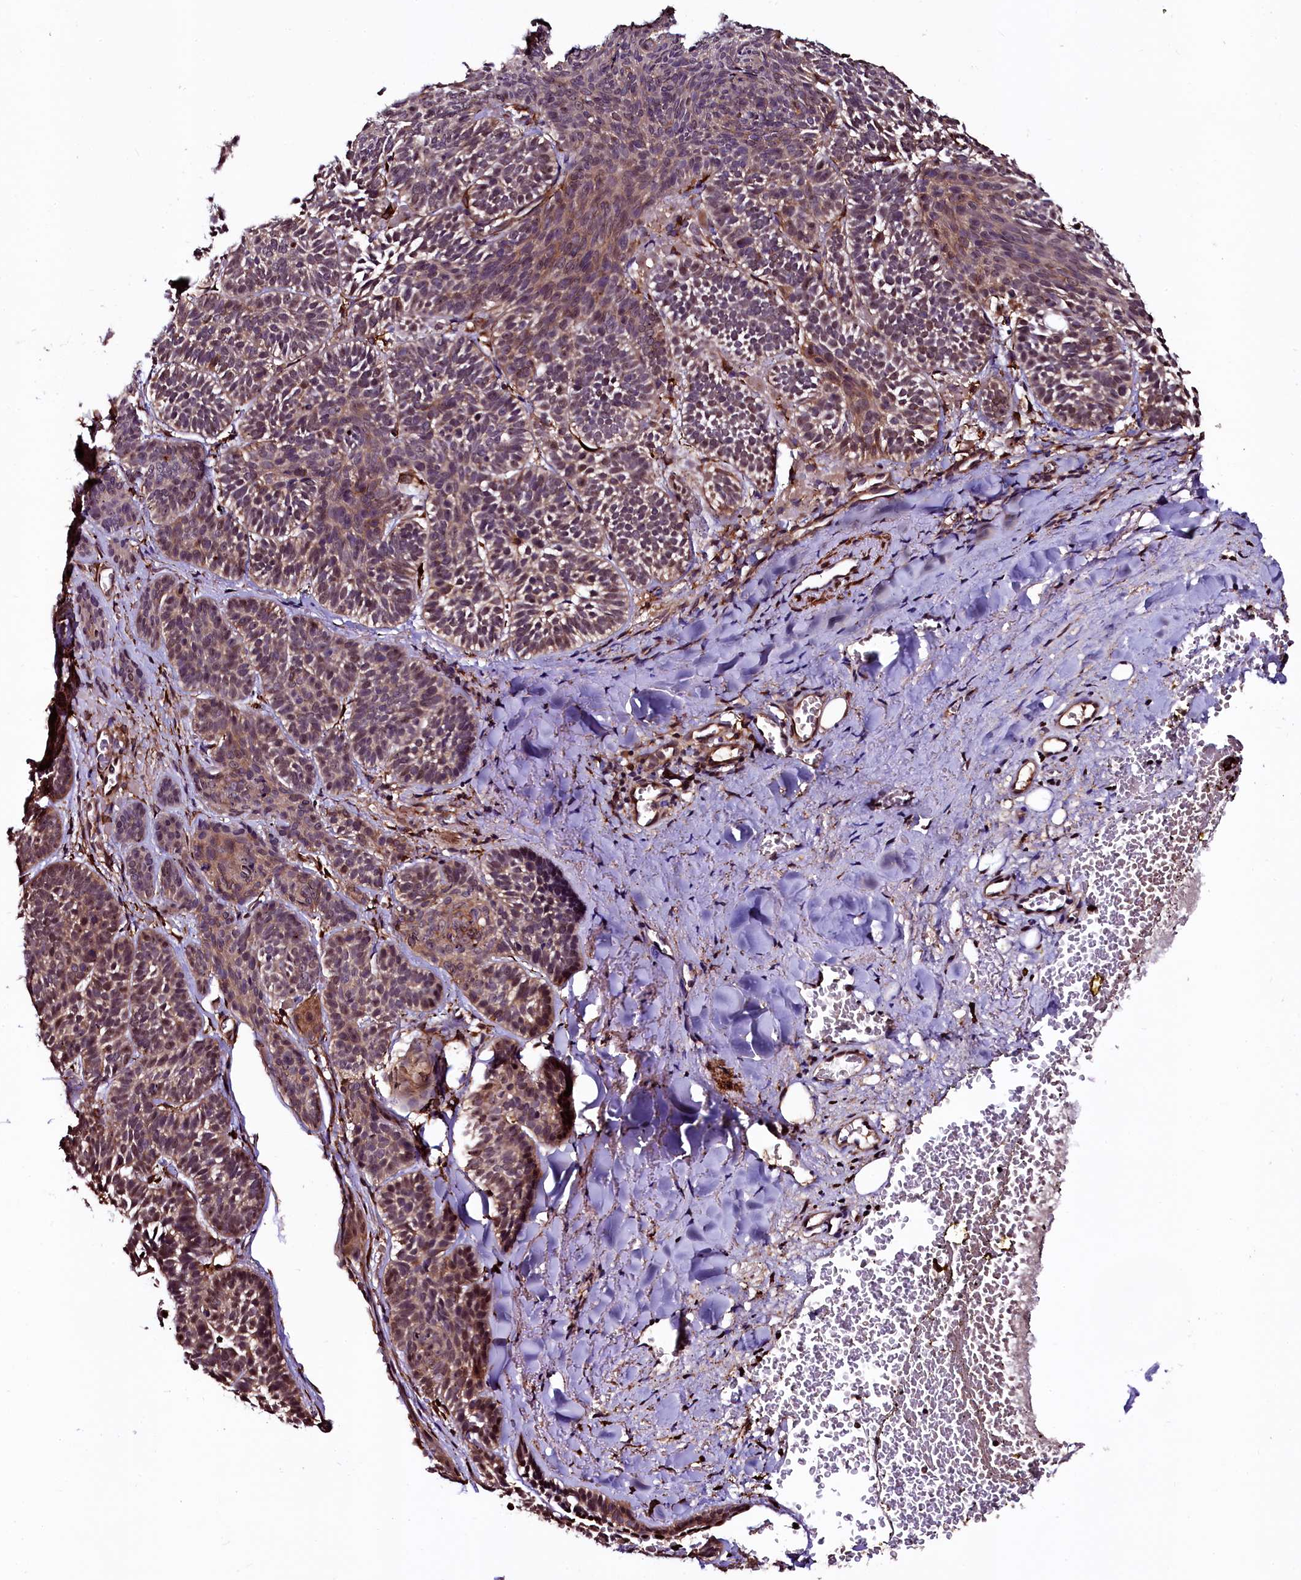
{"staining": {"intensity": "moderate", "quantity": "25%-75%", "location": "cytoplasmic/membranous,nuclear"}, "tissue": "skin cancer", "cell_type": "Tumor cells", "image_type": "cancer", "snomed": [{"axis": "morphology", "description": "Basal cell carcinoma"}, {"axis": "topography", "description": "Skin"}], "caption": "A brown stain shows moderate cytoplasmic/membranous and nuclear positivity of a protein in skin cancer (basal cell carcinoma) tumor cells. Immunohistochemistry (ihc) stains the protein in brown and the nuclei are stained blue.", "gene": "N4BP1", "patient": {"sex": "male", "age": 85}}